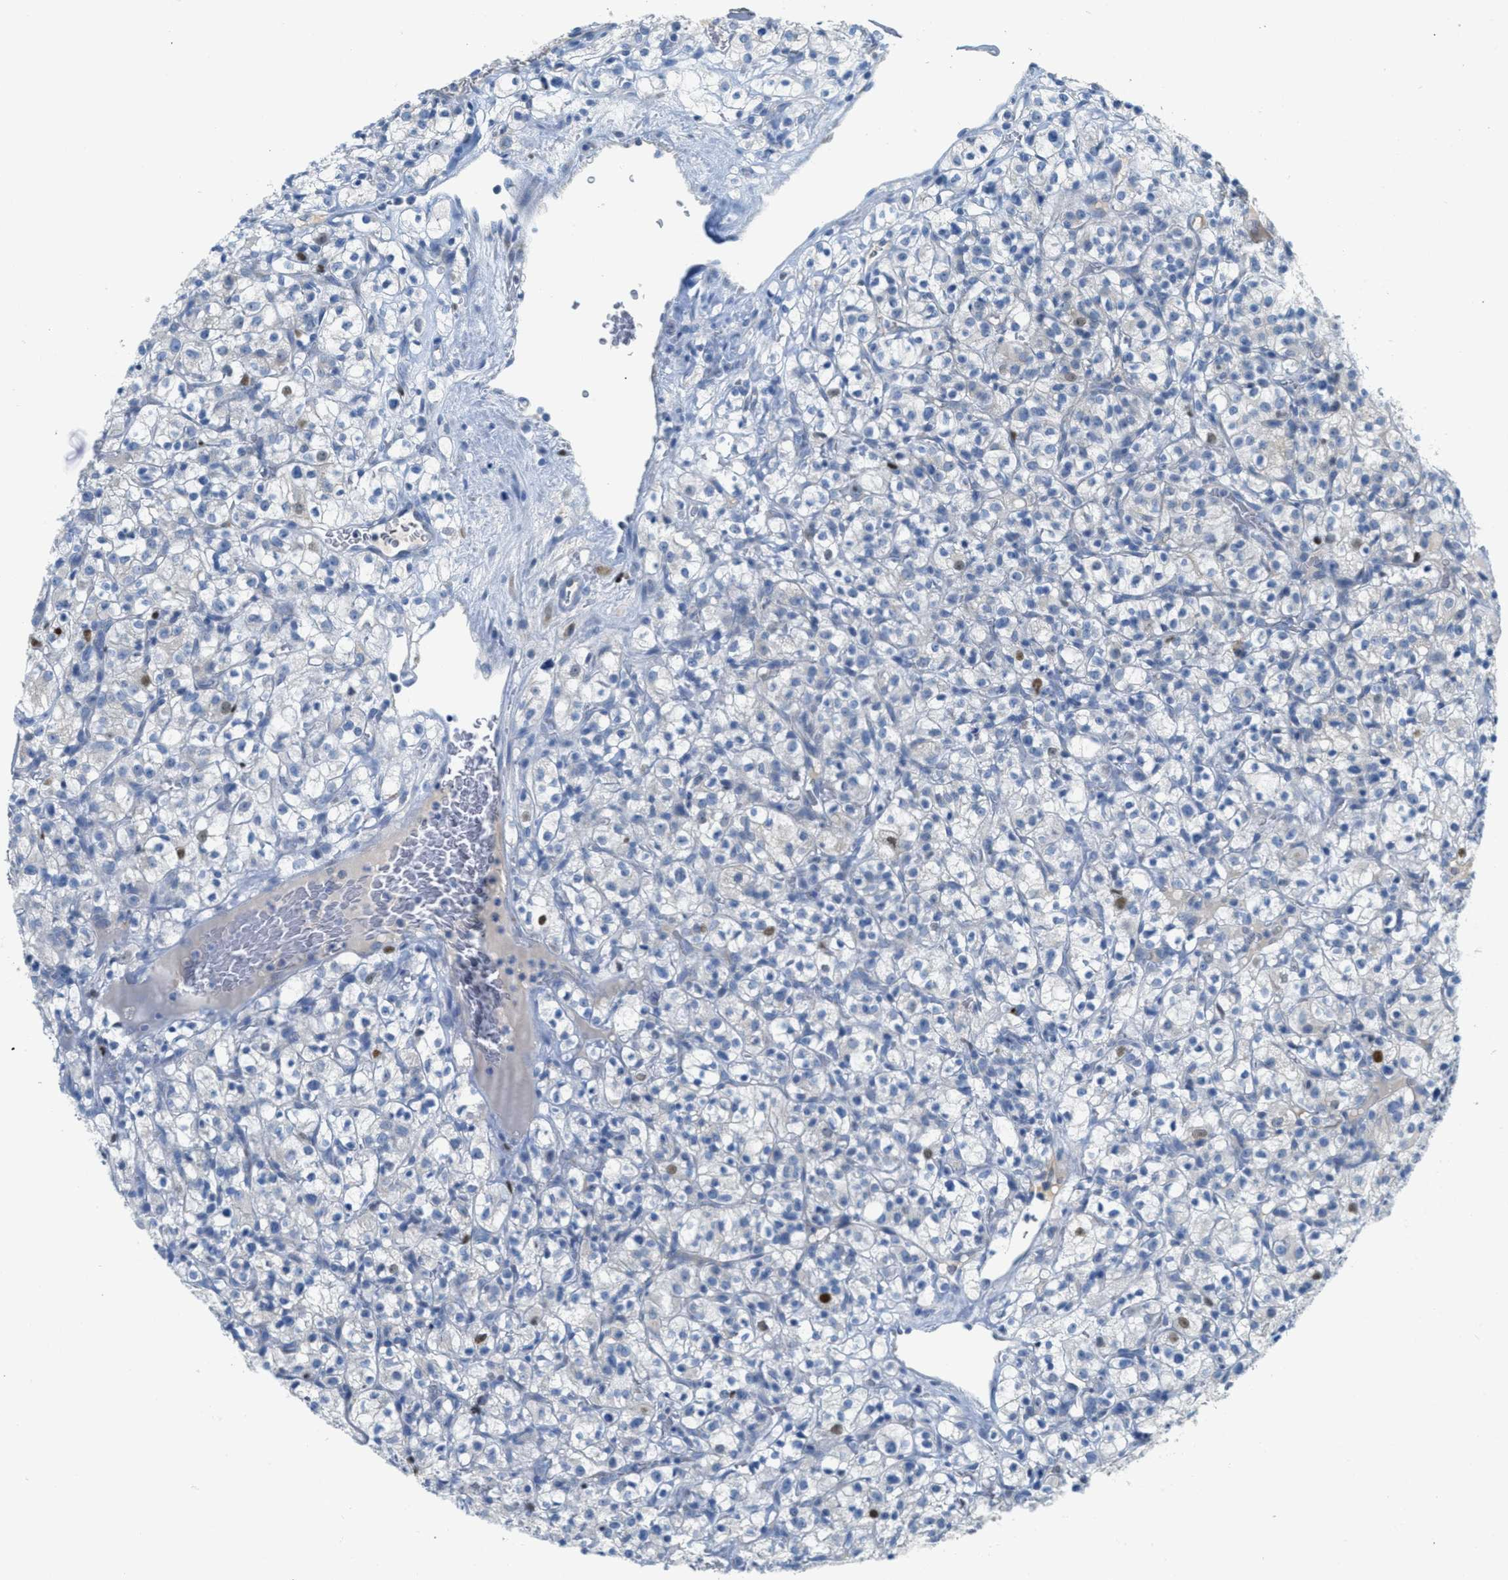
{"staining": {"intensity": "negative", "quantity": "none", "location": "none"}, "tissue": "renal cancer", "cell_type": "Tumor cells", "image_type": "cancer", "snomed": [{"axis": "morphology", "description": "Normal tissue, NOS"}, {"axis": "morphology", "description": "Adenocarcinoma, NOS"}, {"axis": "topography", "description": "Kidney"}], "caption": "Histopathology image shows no significant protein positivity in tumor cells of renal adenocarcinoma. (Stains: DAB IHC with hematoxylin counter stain, Microscopy: brightfield microscopy at high magnification).", "gene": "ORC6", "patient": {"sex": "female", "age": 72}}